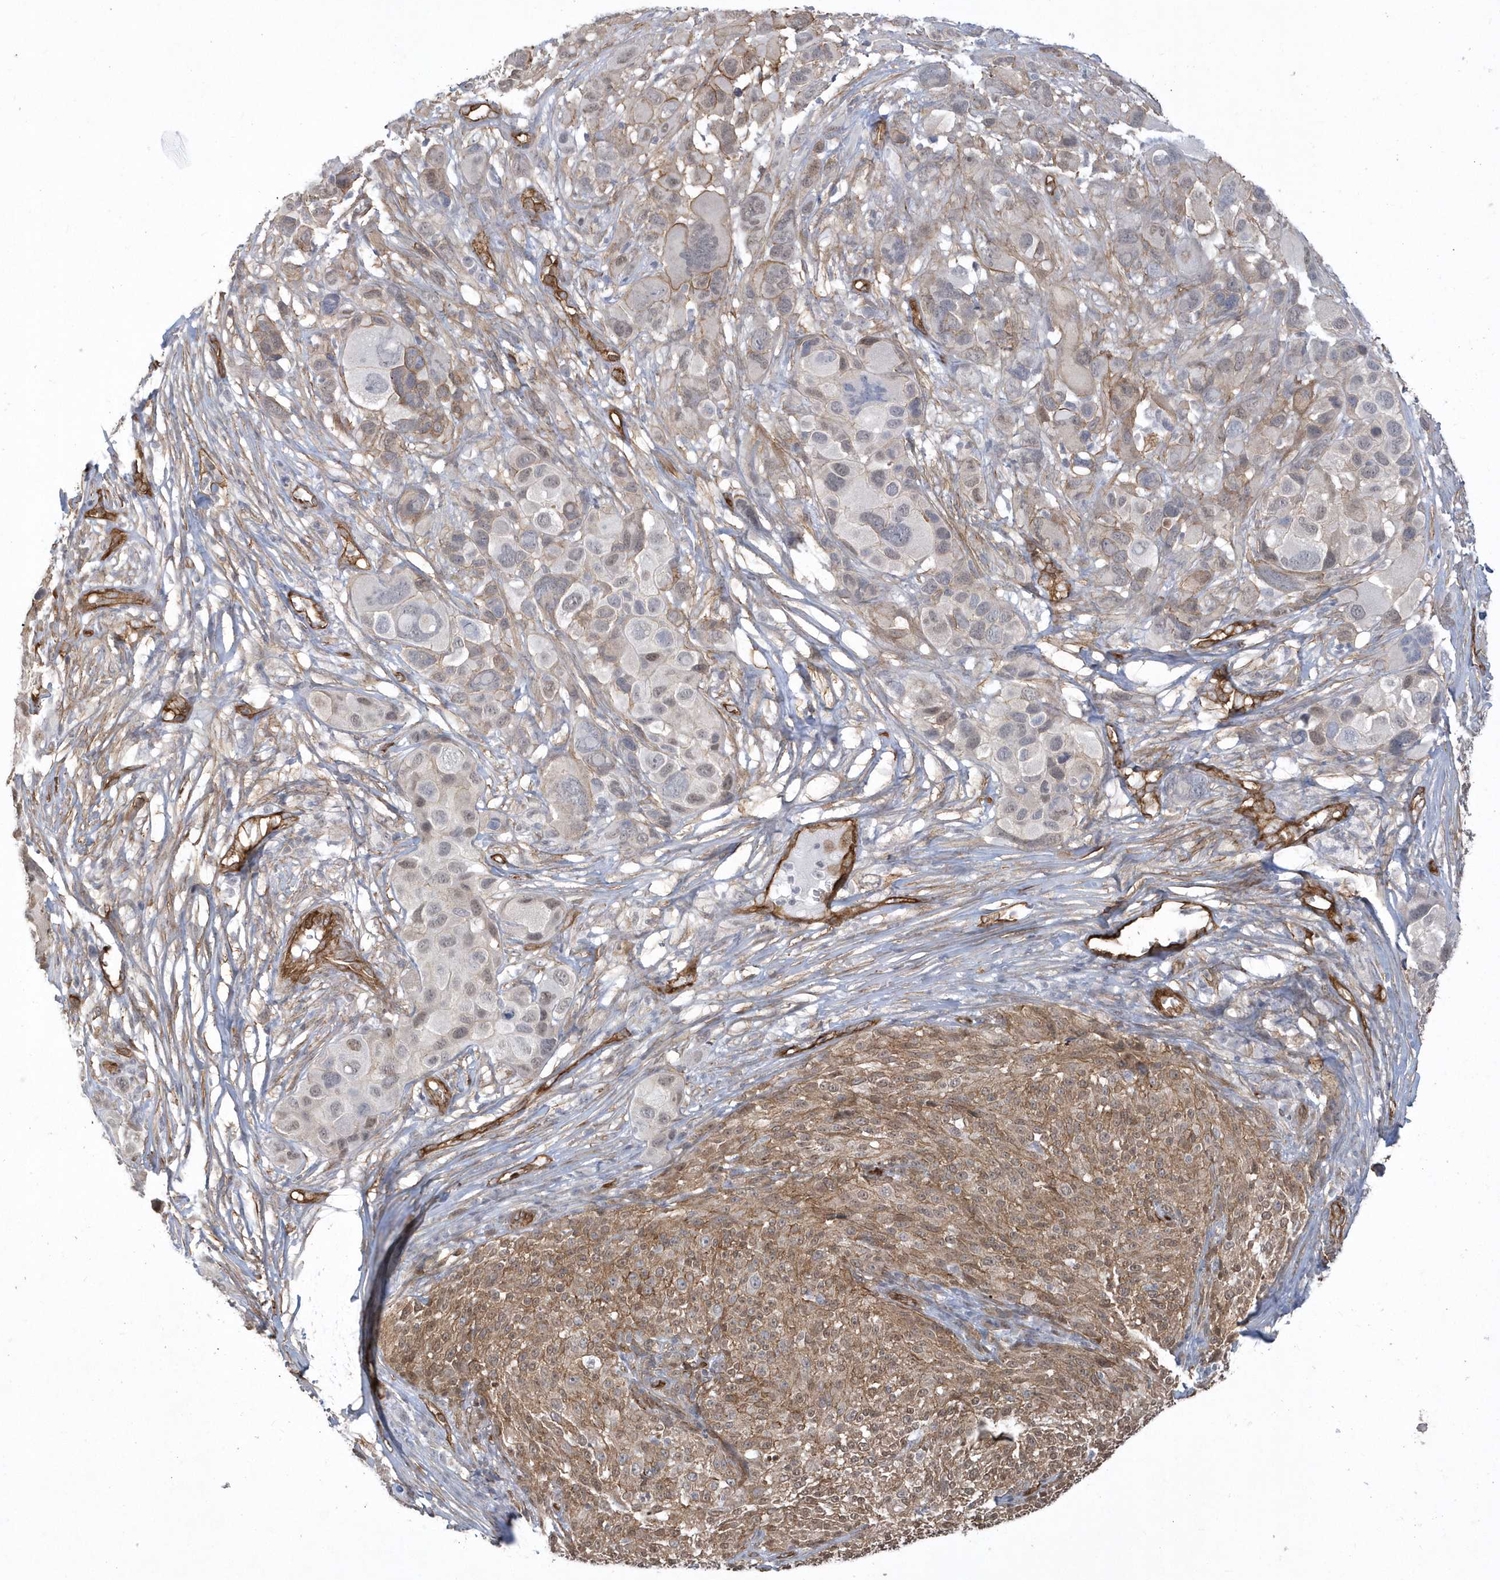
{"staining": {"intensity": "weak", "quantity": "25%-75%", "location": "nuclear"}, "tissue": "melanoma", "cell_type": "Tumor cells", "image_type": "cancer", "snomed": [{"axis": "morphology", "description": "Malignant melanoma, NOS"}, {"axis": "topography", "description": "Skin of trunk"}], "caption": "A low amount of weak nuclear expression is identified in approximately 25%-75% of tumor cells in melanoma tissue. (DAB (3,3'-diaminobenzidine) = brown stain, brightfield microscopy at high magnification).", "gene": "RAI14", "patient": {"sex": "male", "age": 71}}